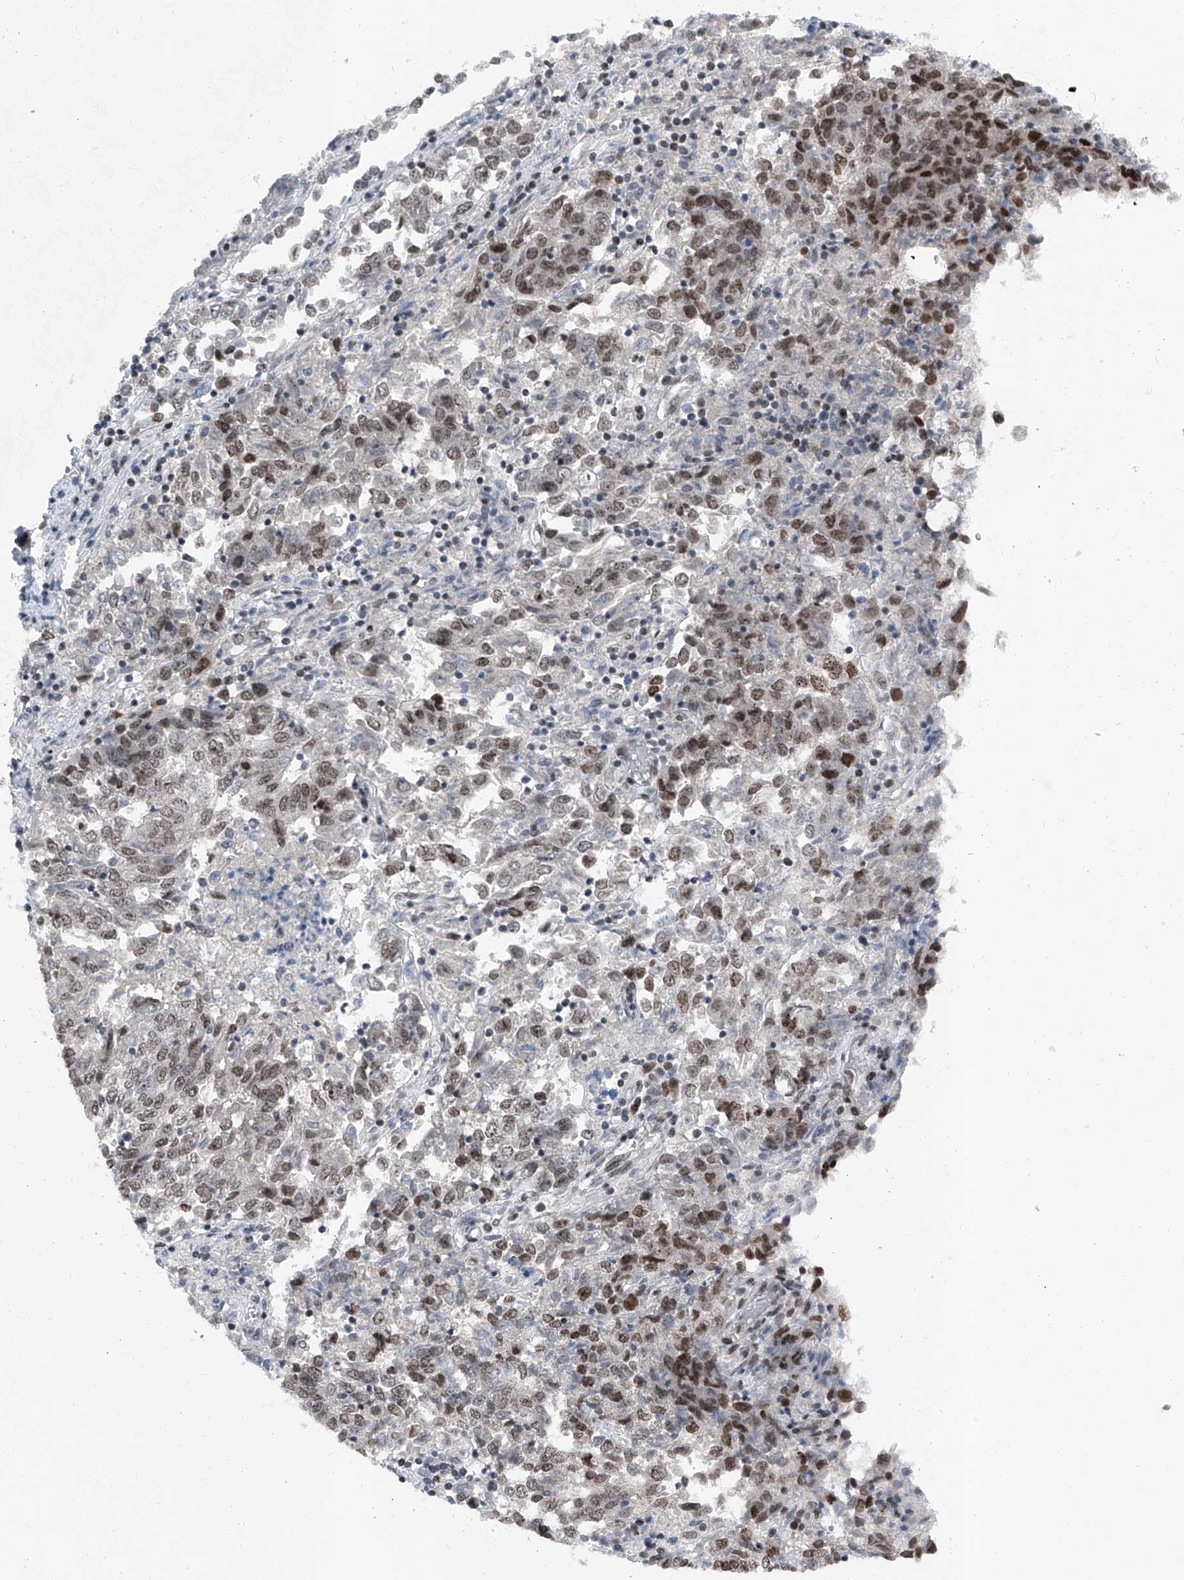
{"staining": {"intensity": "moderate", "quantity": "25%-75%", "location": "nuclear"}, "tissue": "endometrial cancer", "cell_type": "Tumor cells", "image_type": "cancer", "snomed": [{"axis": "morphology", "description": "Adenocarcinoma, NOS"}, {"axis": "topography", "description": "Endometrium"}], "caption": "Endometrial cancer stained with a brown dye reveals moderate nuclear positive staining in about 25%-75% of tumor cells.", "gene": "BMI1", "patient": {"sex": "female", "age": 80}}